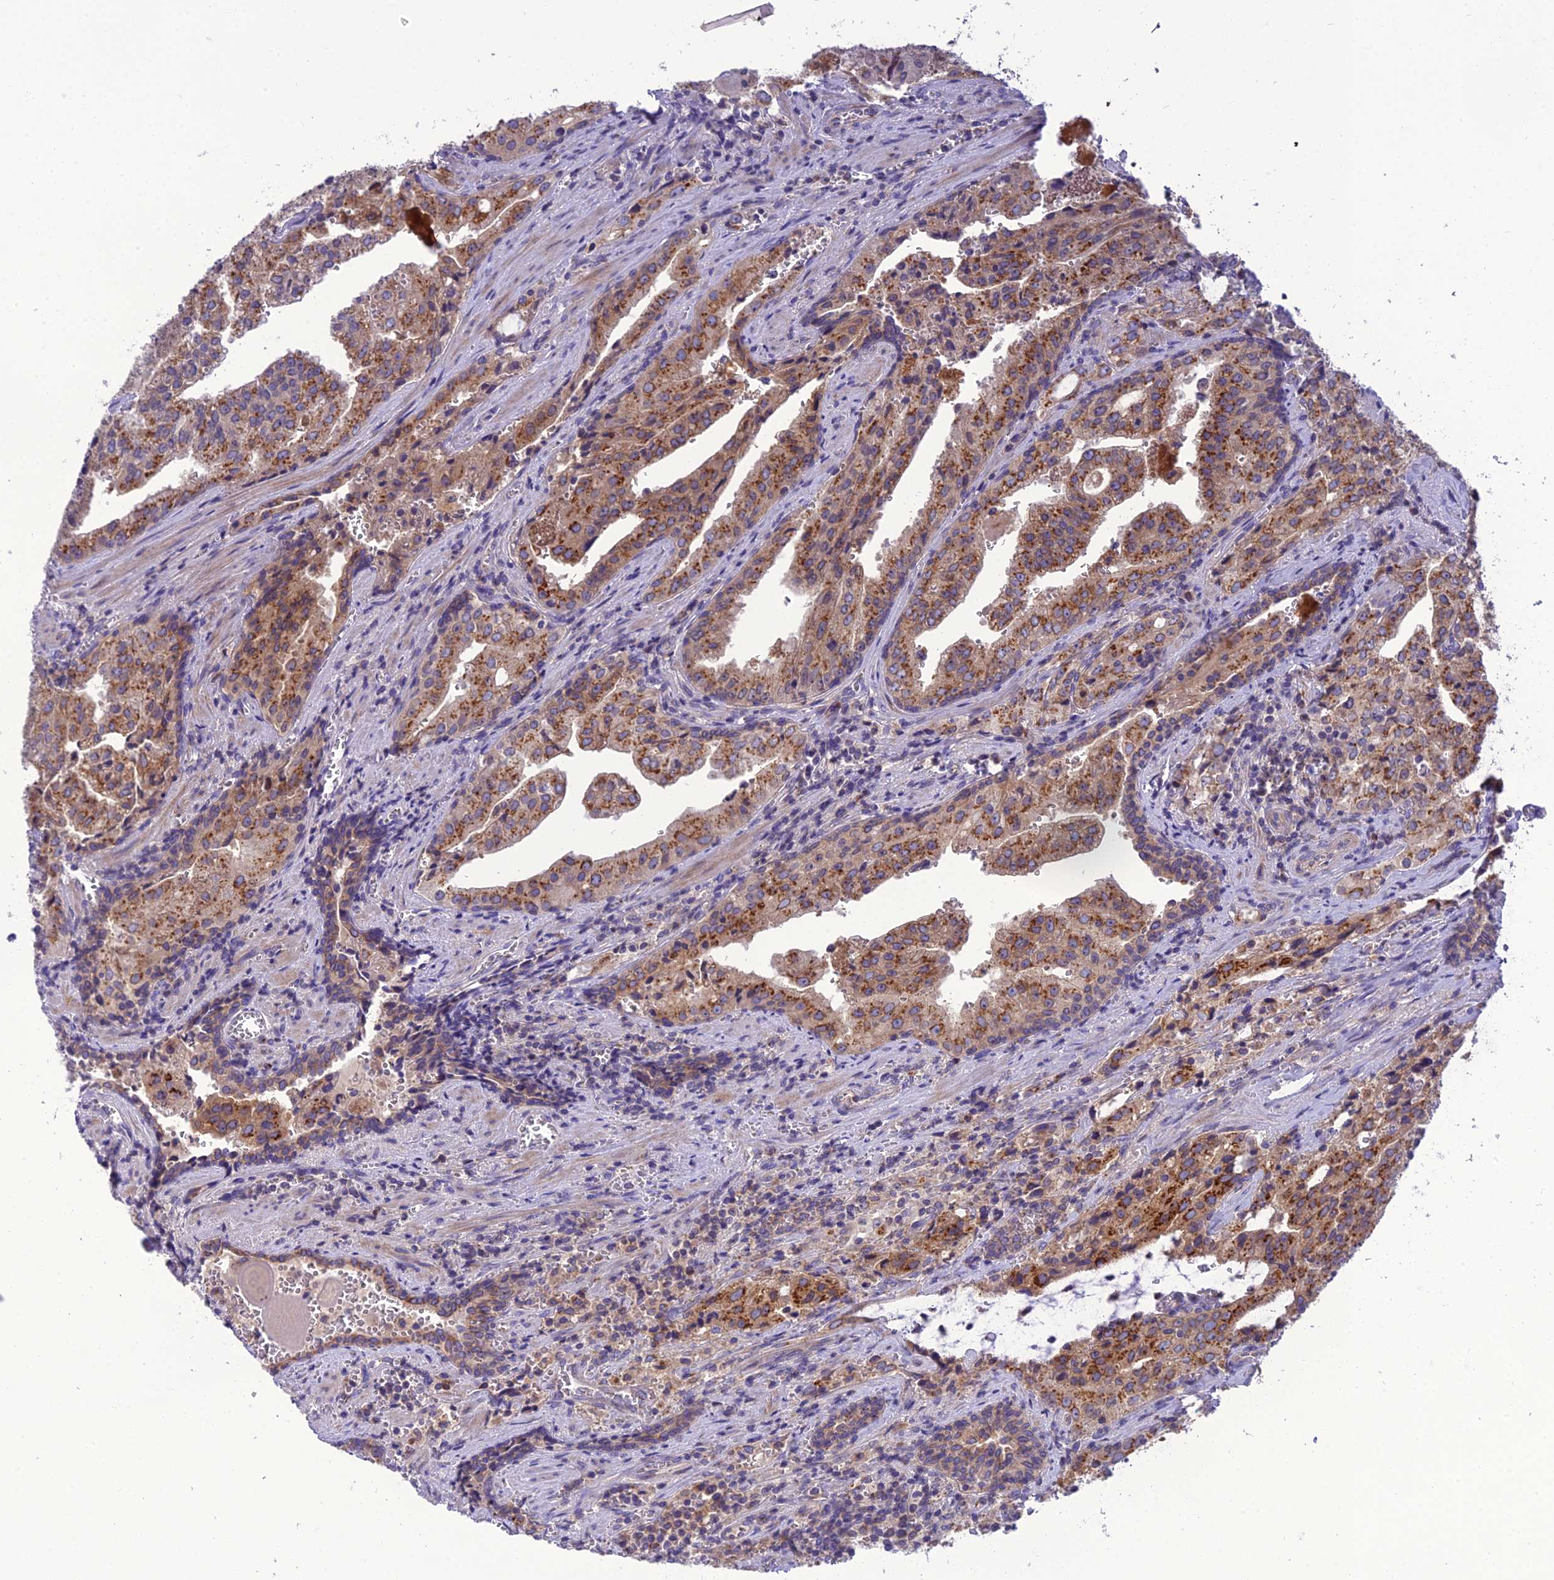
{"staining": {"intensity": "moderate", "quantity": ">75%", "location": "cytoplasmic/membranous"}, "tissue": "prostate cancer", "cell_type": "Tumor cells", "image_type": "cancer", "snomed": [{"axis": "morphology", "description": "Adenocarcinoma, High grade"}, {"axis": "topography", "description": "Prostate"}], "caption": "A brown stain highlights moderate cytoplasmic/membranous staining of a protein in human prostate cancer (adenocarcinoma (high-grade)) tumor cells.", "gene": "GOLPH3", "patient": {"sex": "male", "age": 68}}